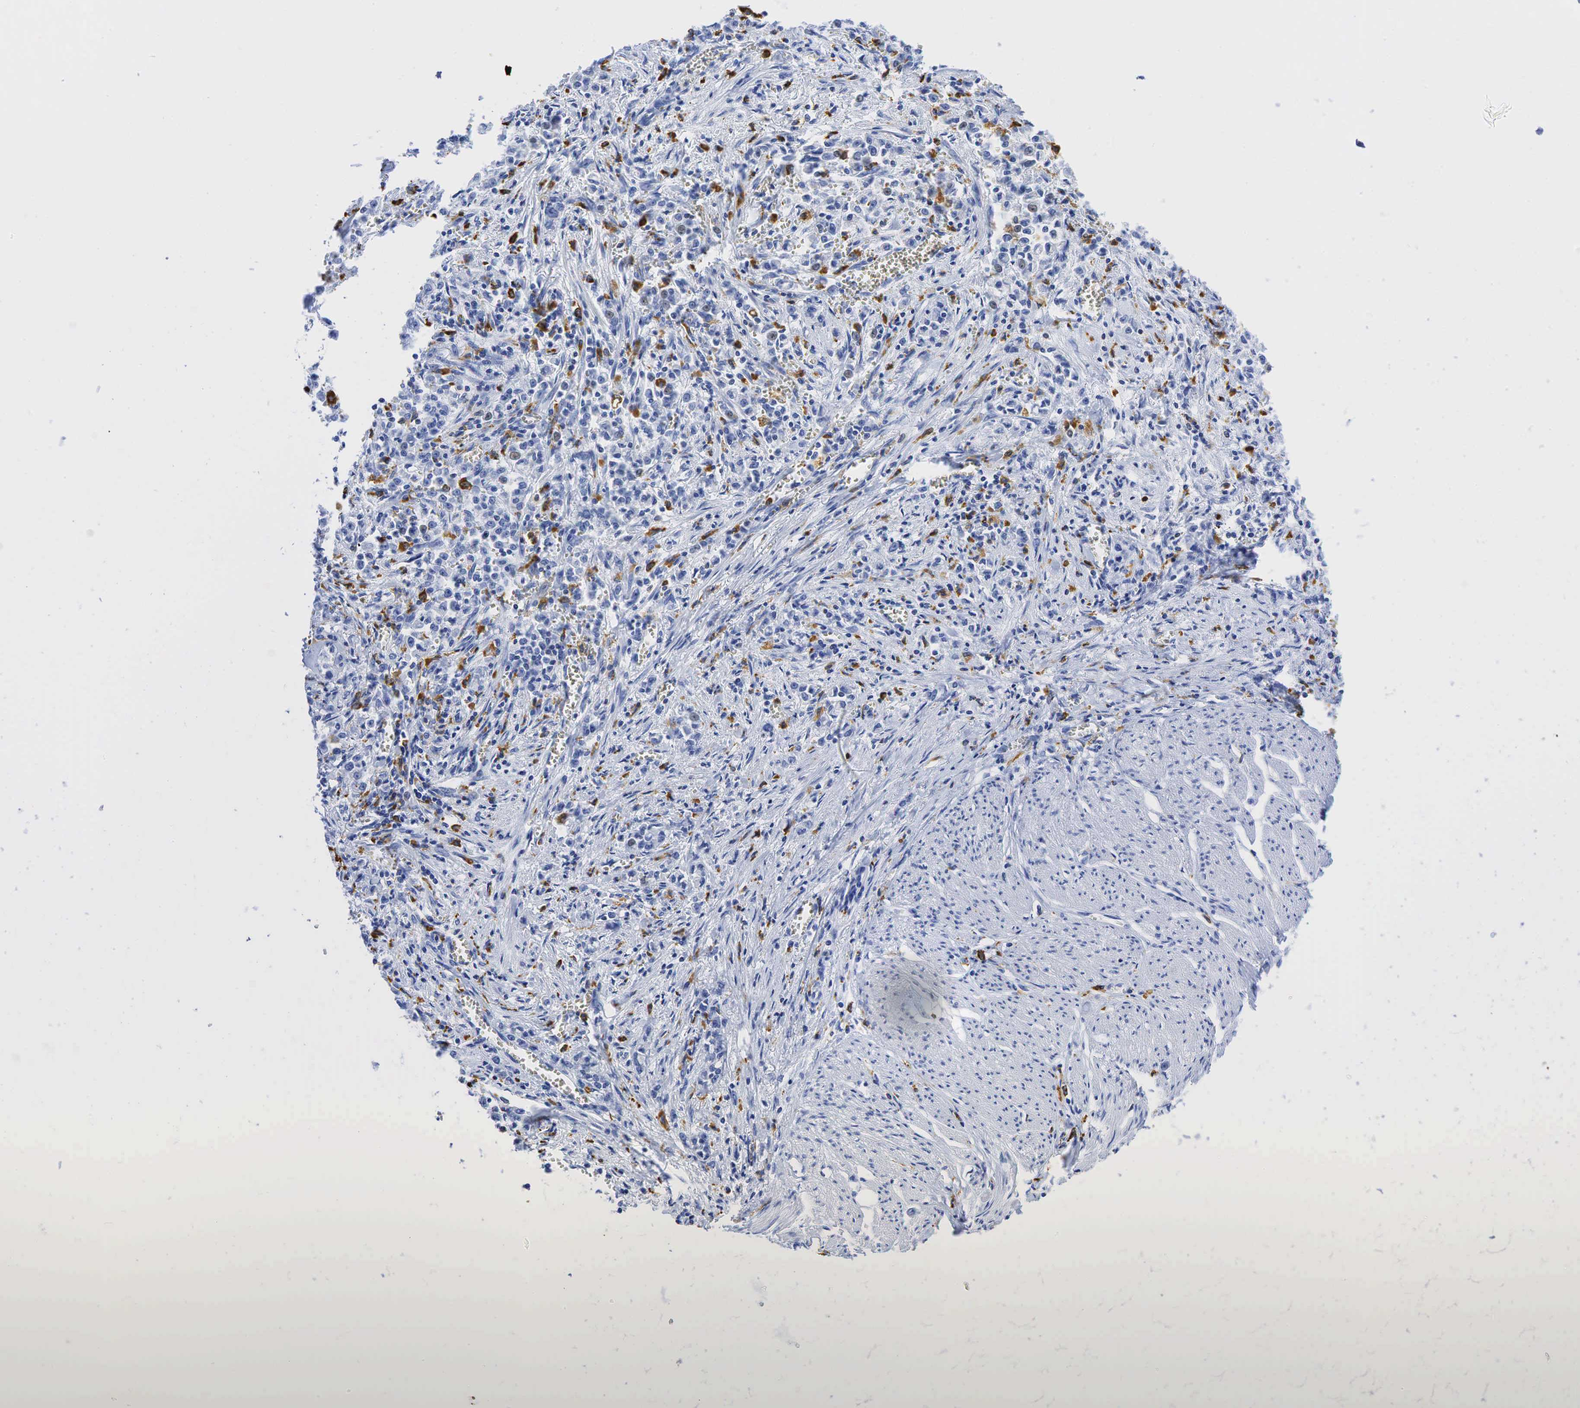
{"staining": {"intensity": "weak", "quantity": "<25%", "location": "nuclear"}, "tissue": "stomach cancer", "cell_type": "Tumor cells", "image_type": "cancer", "snomed": [{"axis": "morphology", "description": "Adenocarcinoma, NOS"}, {"axis": "topography", "description": "Stomach"}], "caption": "A photomicrograph of human stomach adenocarcinoma is negative for staining in tumor cells.", "gene": "CD68", "patient": {"sex": "male", "age": 72}}